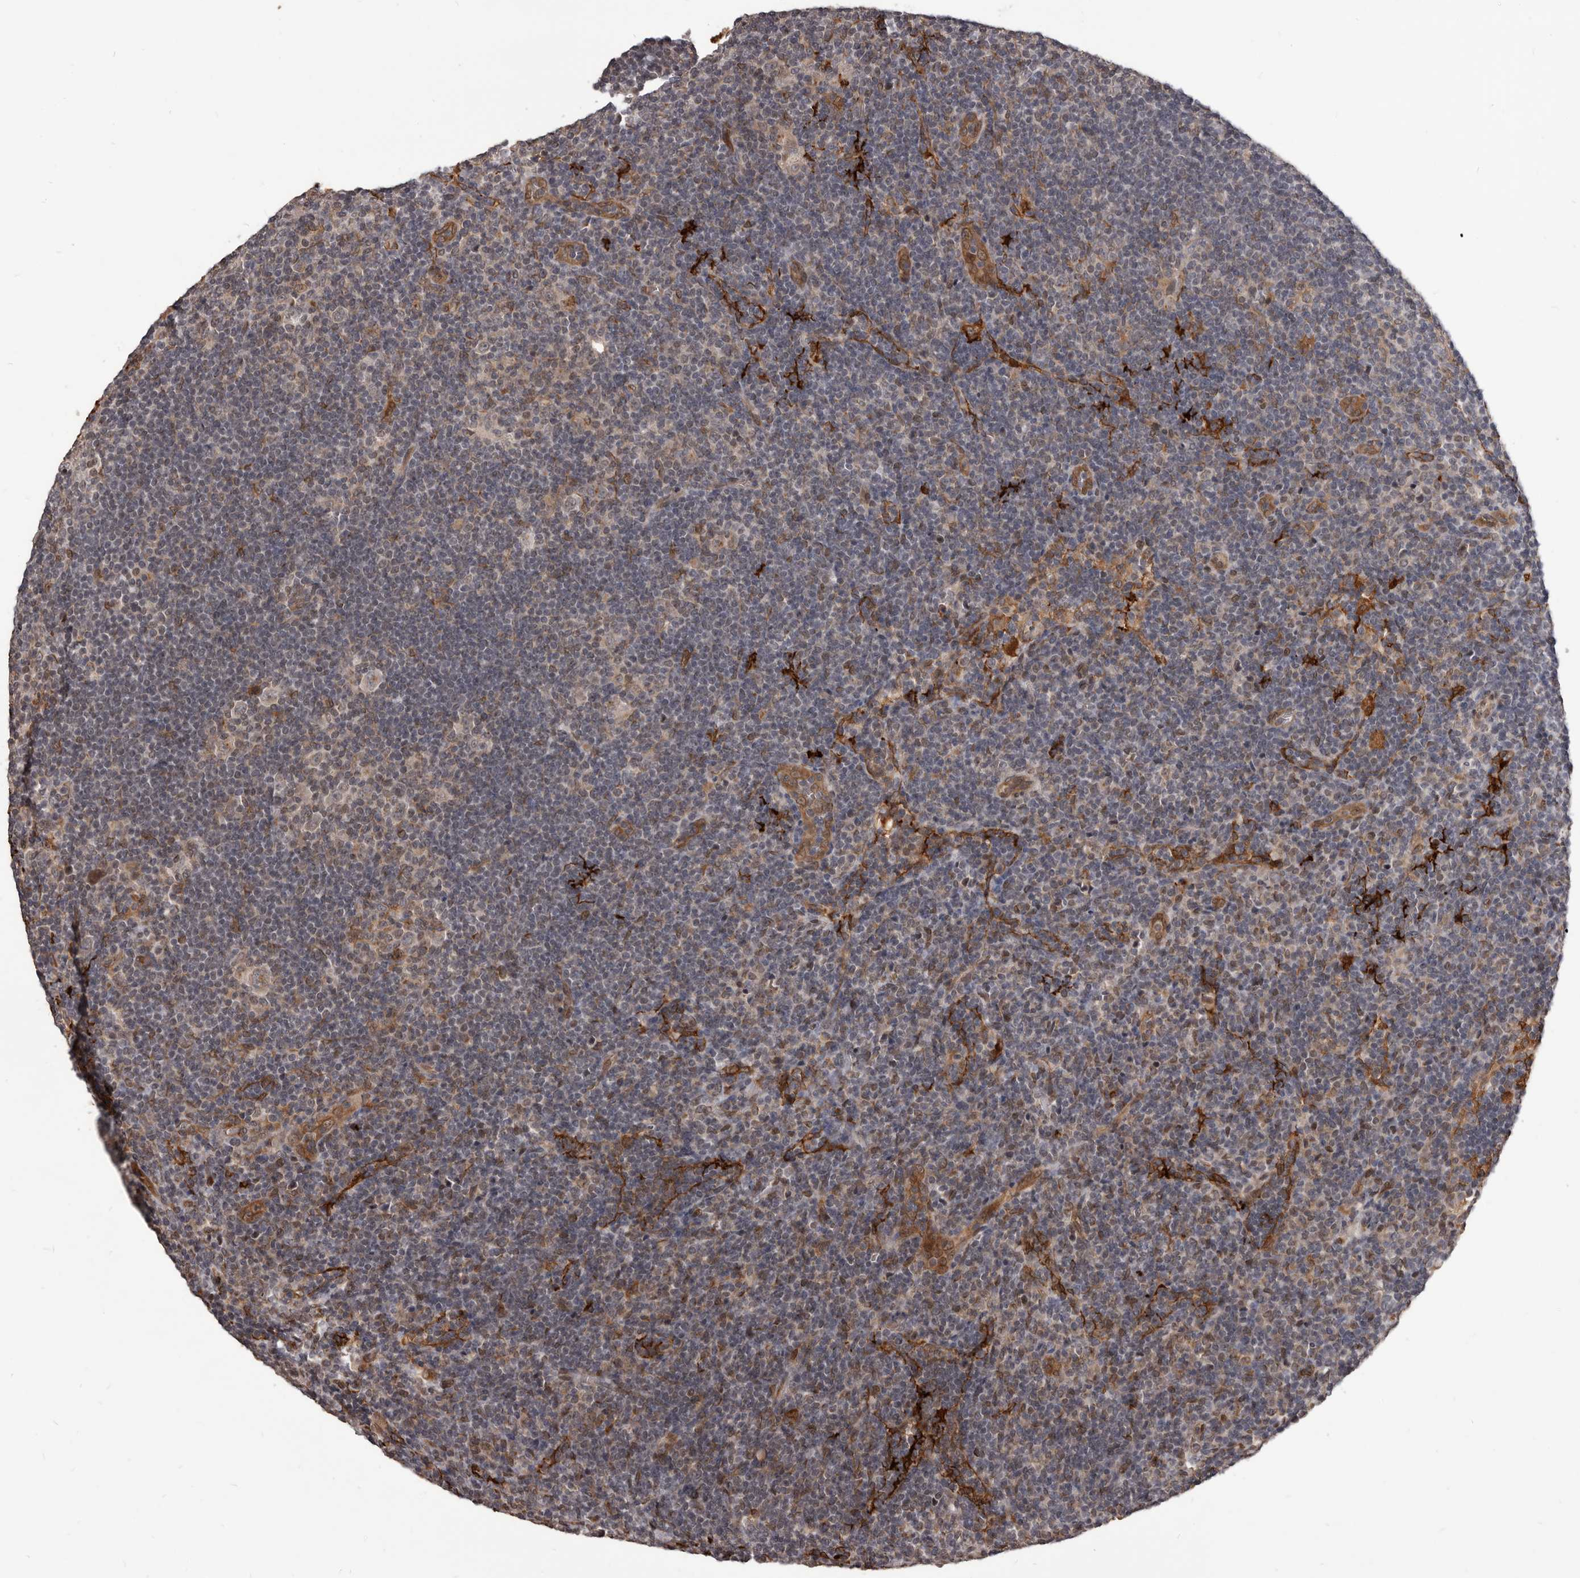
{"staining": {"intensity": "negative", "quantity": "none", "location": "none"}, "tissue": "lymphoma", "cell_type": "Tumor cells", "image_type": "cancer", "snomed": [{"axis": "morphology", "description": "Hodgkin's disease, NOS"}, {"axis": "topography", "description": "Lymph node"}], "caption": "Hodgkin's disease was stained to show a protein in brown. There is no significant expression in tumor cells. The staining was performed using DAB to visualize the protein expression in brown, while the nuclei were stained in blue with hematoxylin (Magnification: 20x).", "gene": "ADAMTS20", "patient": {"sex": "female", "age": 57}}